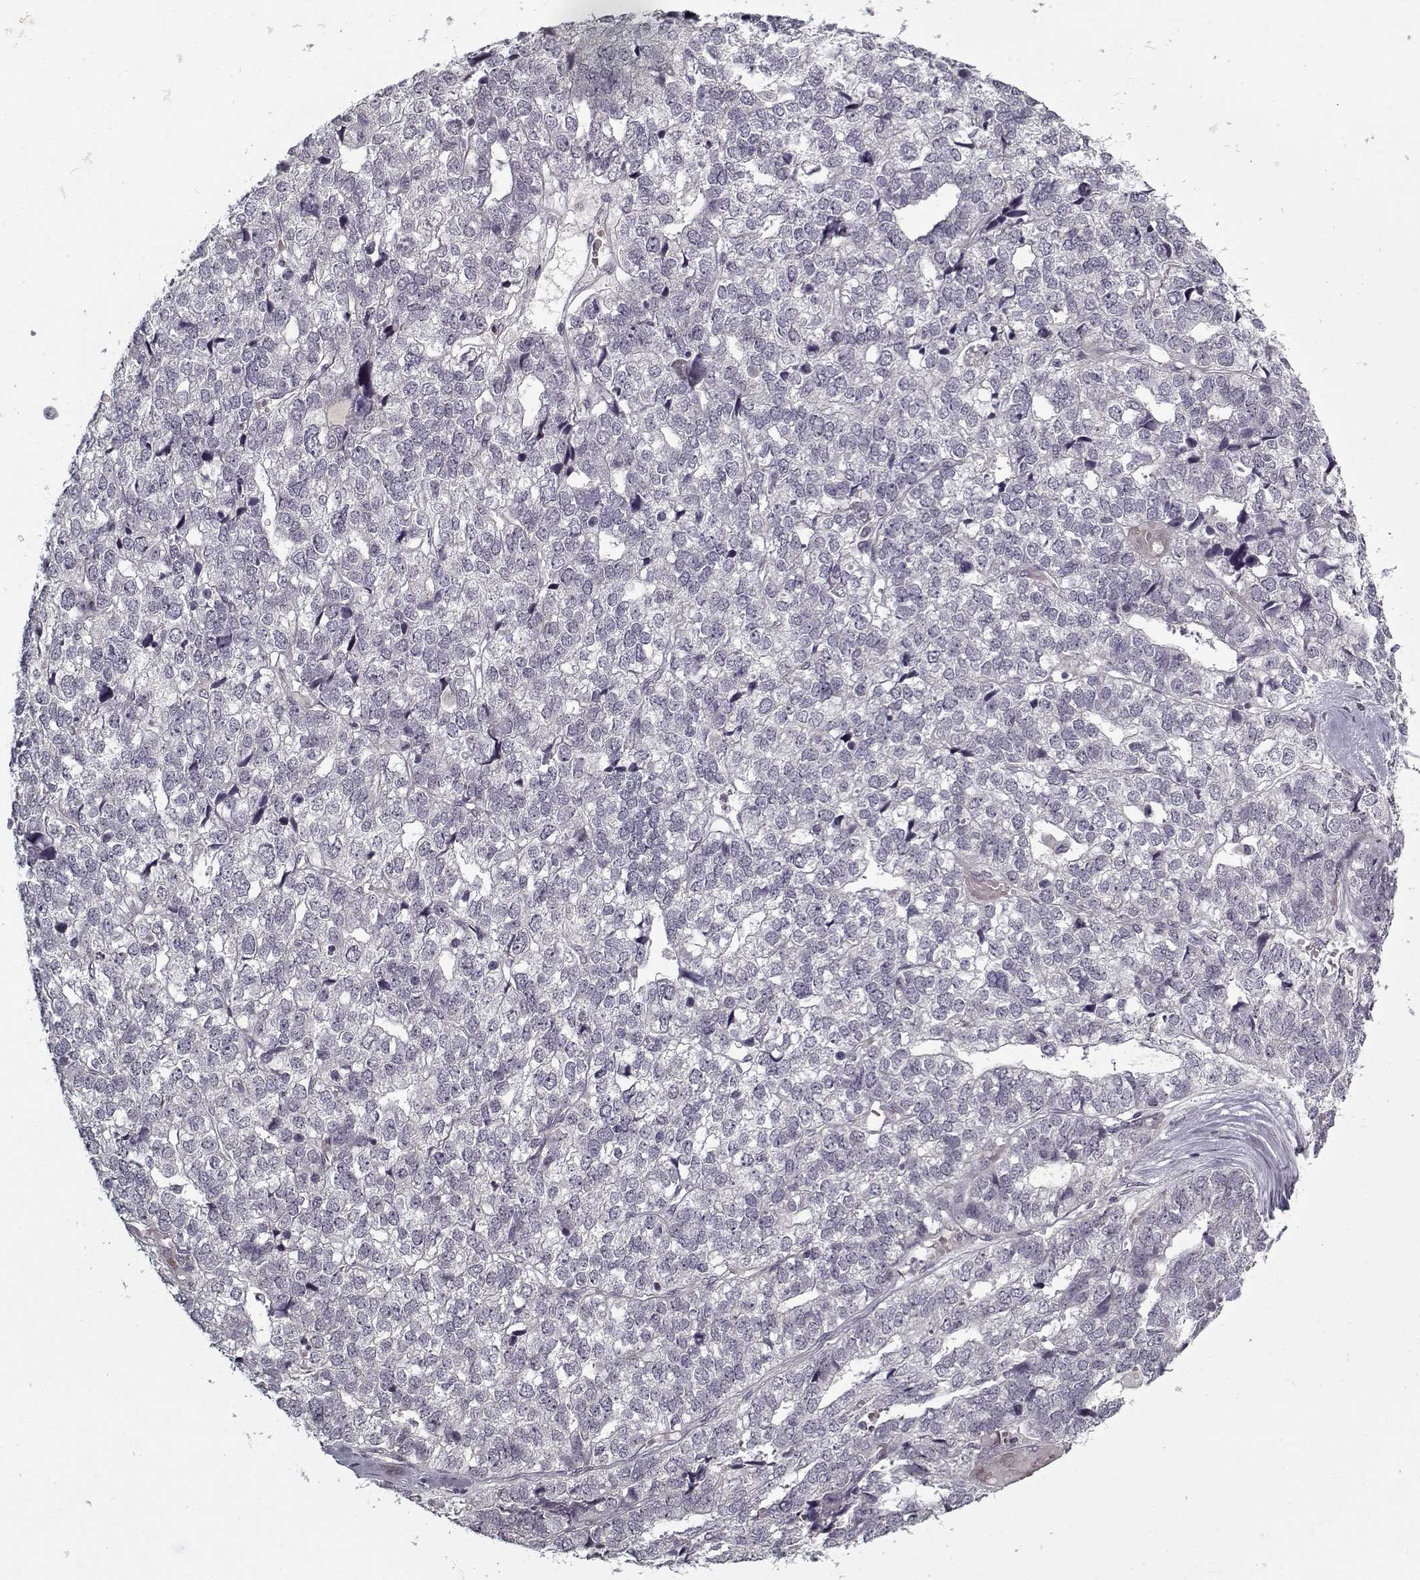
{"staining": {"intensity": "negative", "quantity": "none", "location": "none"}, "tissue": "stomach cancer", "cell_type": "Tumor cells", "image_type": "cancer", "snomed": [{"axis": "morphology", "description": "Adenocarcinoma, NOS"}, {"axis": "topography", "description": "Stomach"}], "caption": "The image displays no significant positivity in tumor cells of stomach adenocarcinoma.", "gene": "LAMA2", "patient": {"sex": "male", "age": 69}}